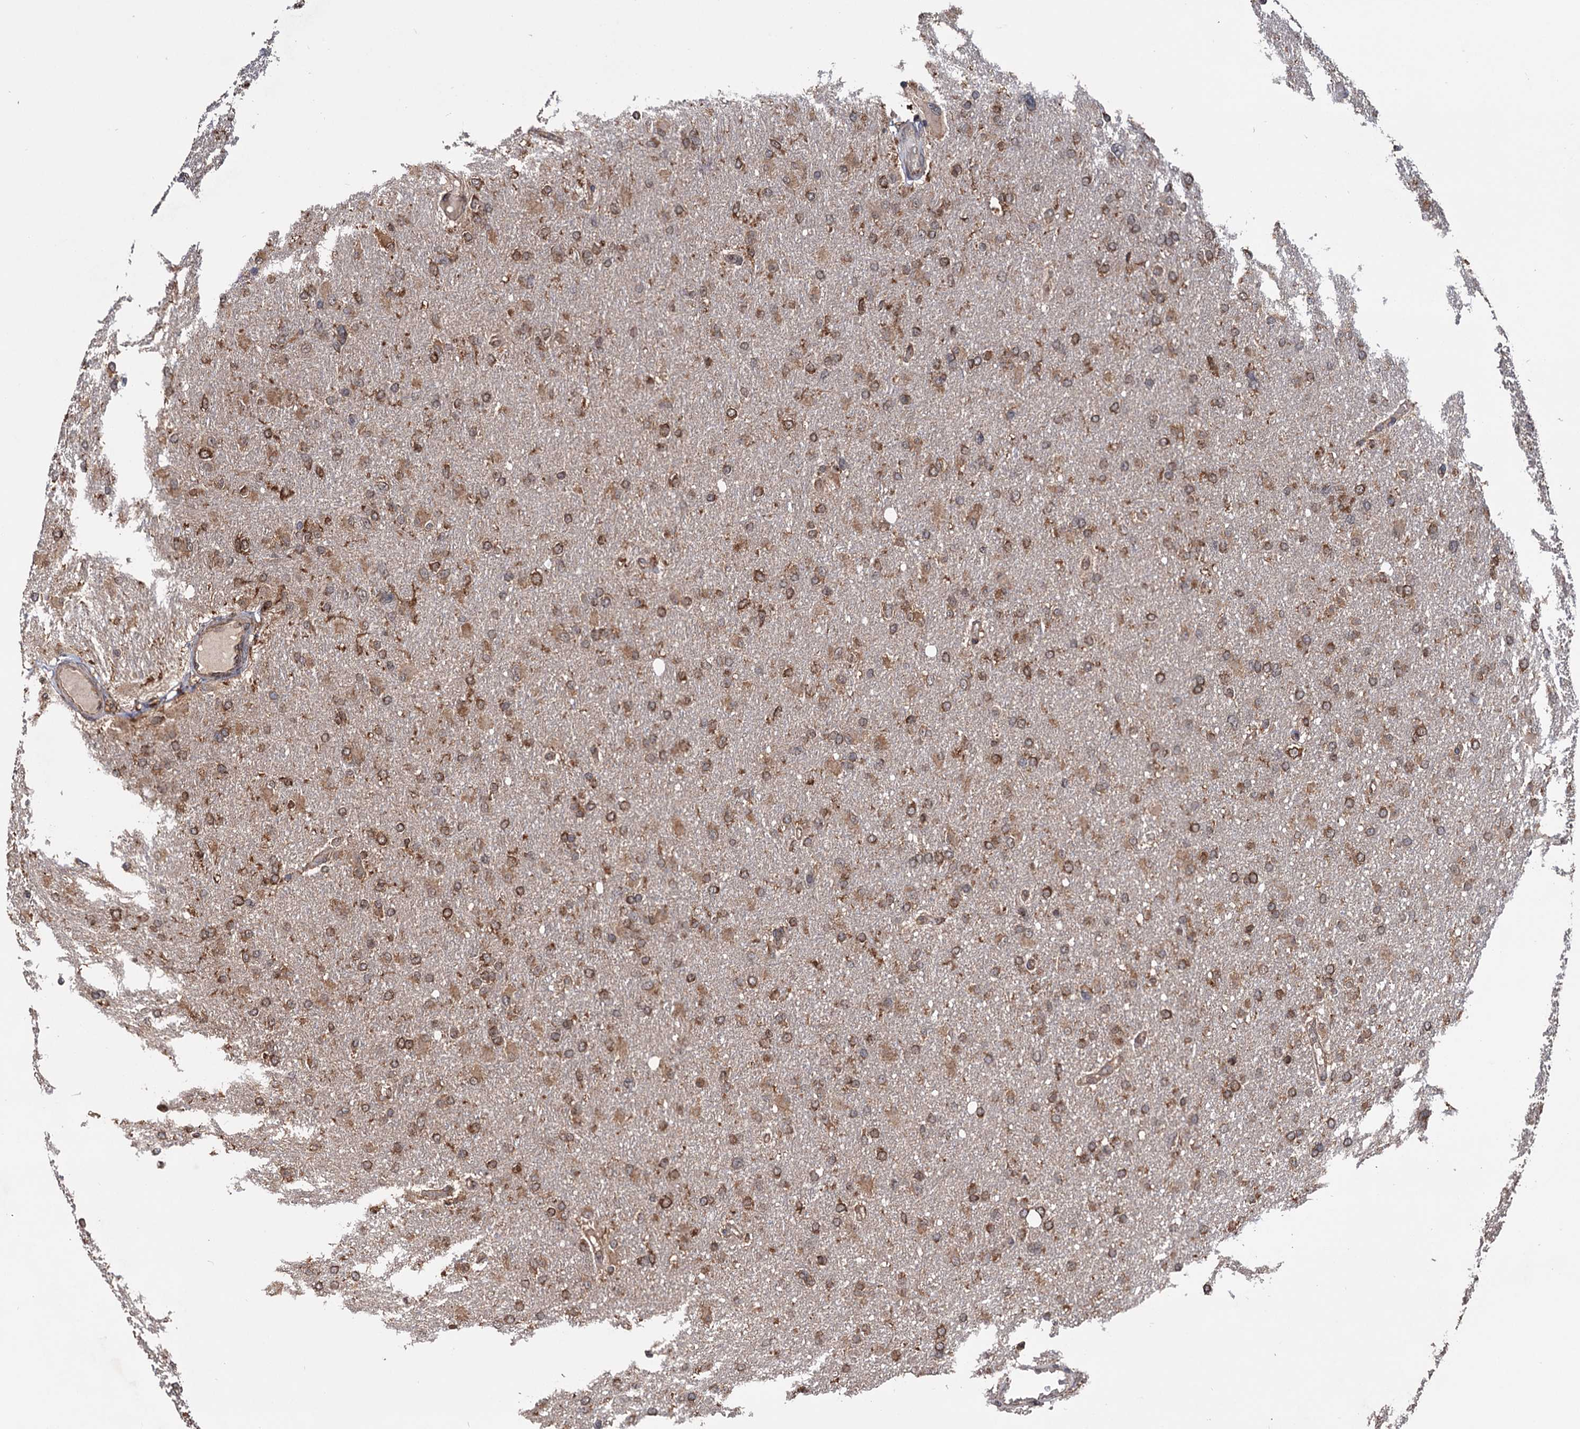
{"staining": {"intensity": "moderate", "quantity": ">75%", "location": "cytoplasmic/membranous"}, "tissue": "glioma", "cell_type": "Tumor cells", "image_type": "cancer", "snomed": [{"axis": "morphology", "description": "Glioma, malignant, High grade"}, {"axis": "topography", "description": "Cerebral cortex"}], "caption": "A high-resolution histopathology image shows immunohistochemistry staining of malignant glioma (high-grade), which demonstrates moderate cytoplasmic/membranous expression in about >75% of tumor cells. The staining was performed using DAB to visualize the protein expression in brown, while the nuclei were stained in blue with hematoxylin (Magnification: 20x).", "gene": "TBC1D12", "patient": {"sex": "female", "age": 36}}